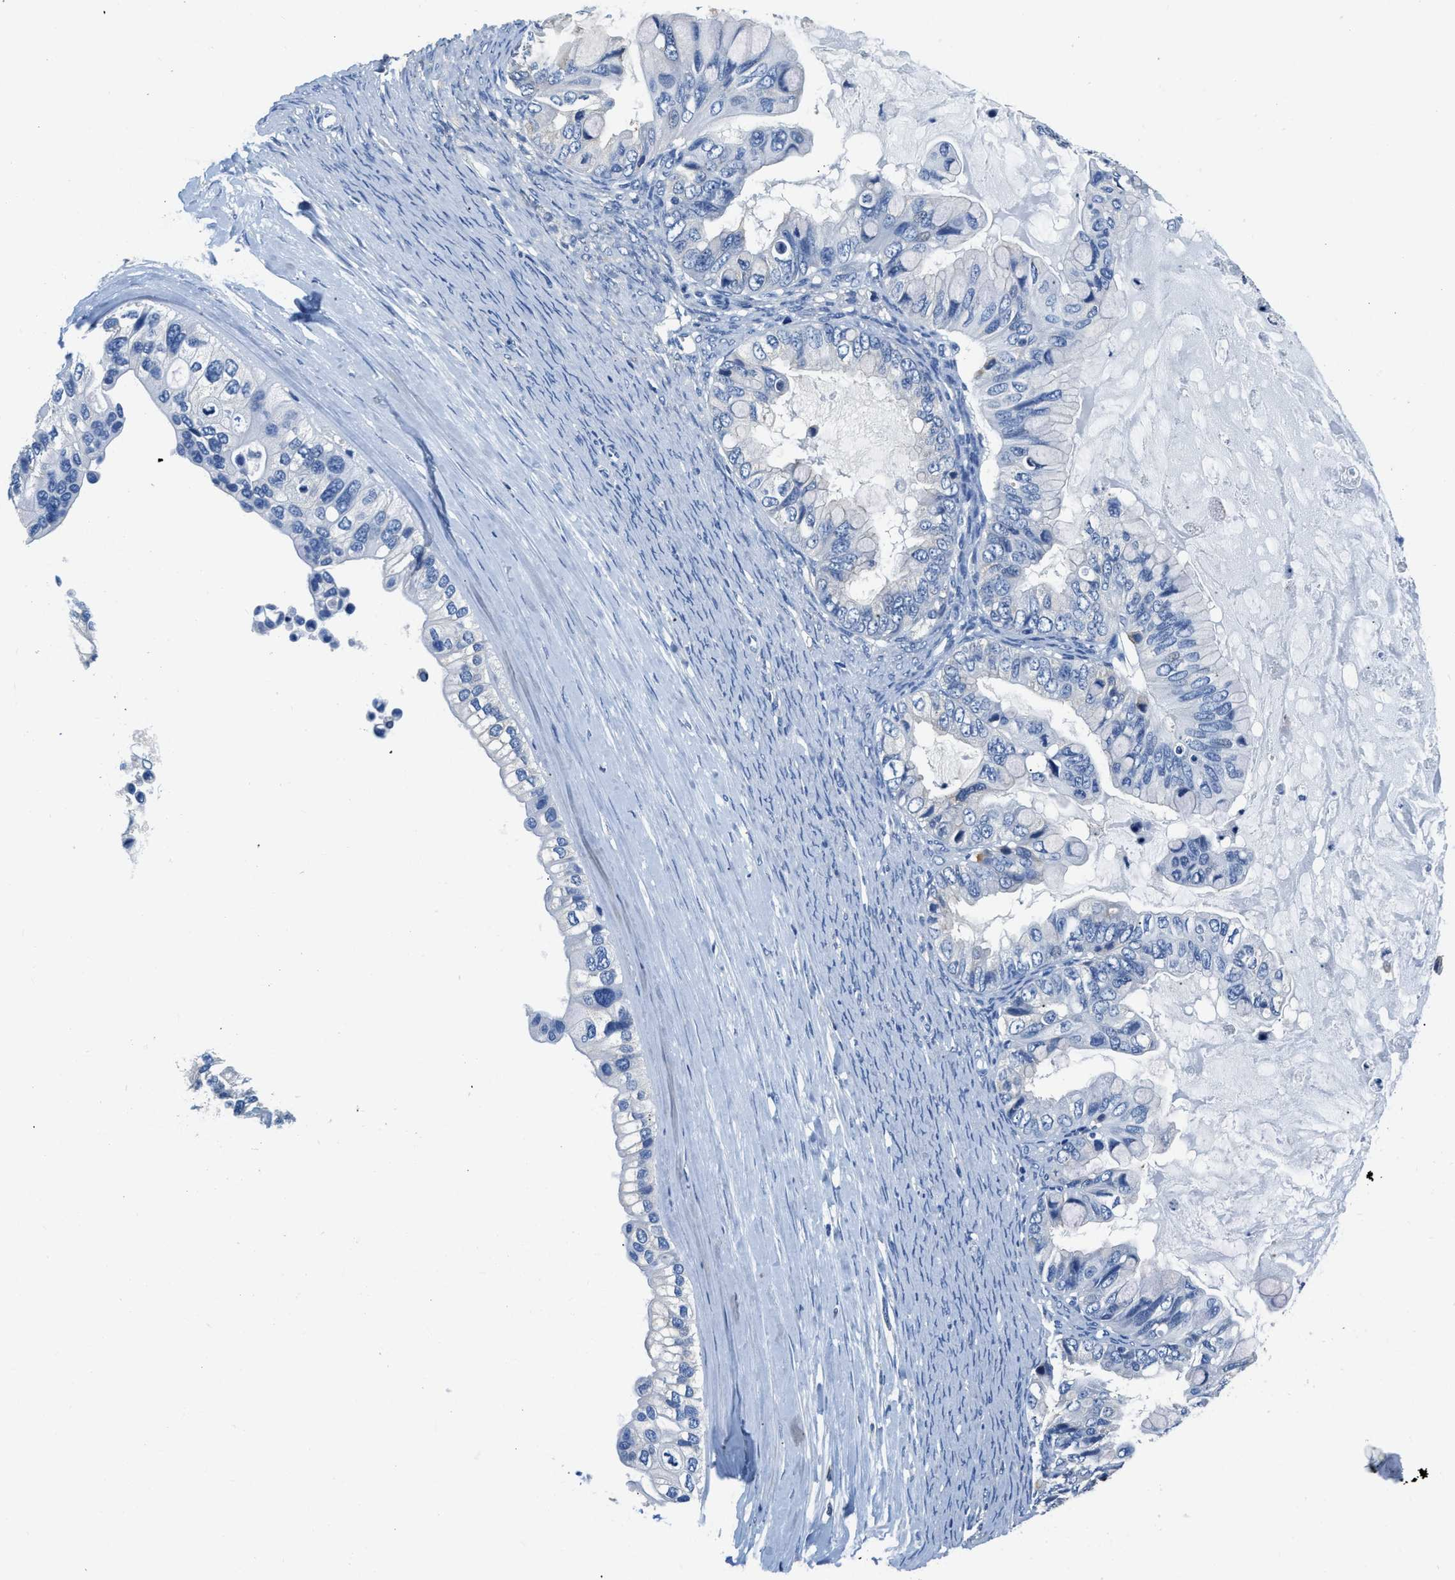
{"staining": {"intensity": "negative", "quantity": "none", "location": "none"}, "tissue": "ovarian cancer", "cell_type": "Tumor cells", "image_type": "cancer", "snomed": [{"axis": "morphology", "description": "Cystadenocarcinoma, mucinous, NOS"}, {"axis": "topography", "description": "Ovary"}], "caption": "Image shows no significant protein expression in tumor cells of ovarian cancer (mucinous cystadenocarcinoma). Brightfield microscopy of IHC stained with DAB (3,3'-diaminobenzidine) (brown) and hematoxylin (blue), captured at high magnification.", "gene": "ZDHHC13", "patient": {"sex": "female", "age": 80}}